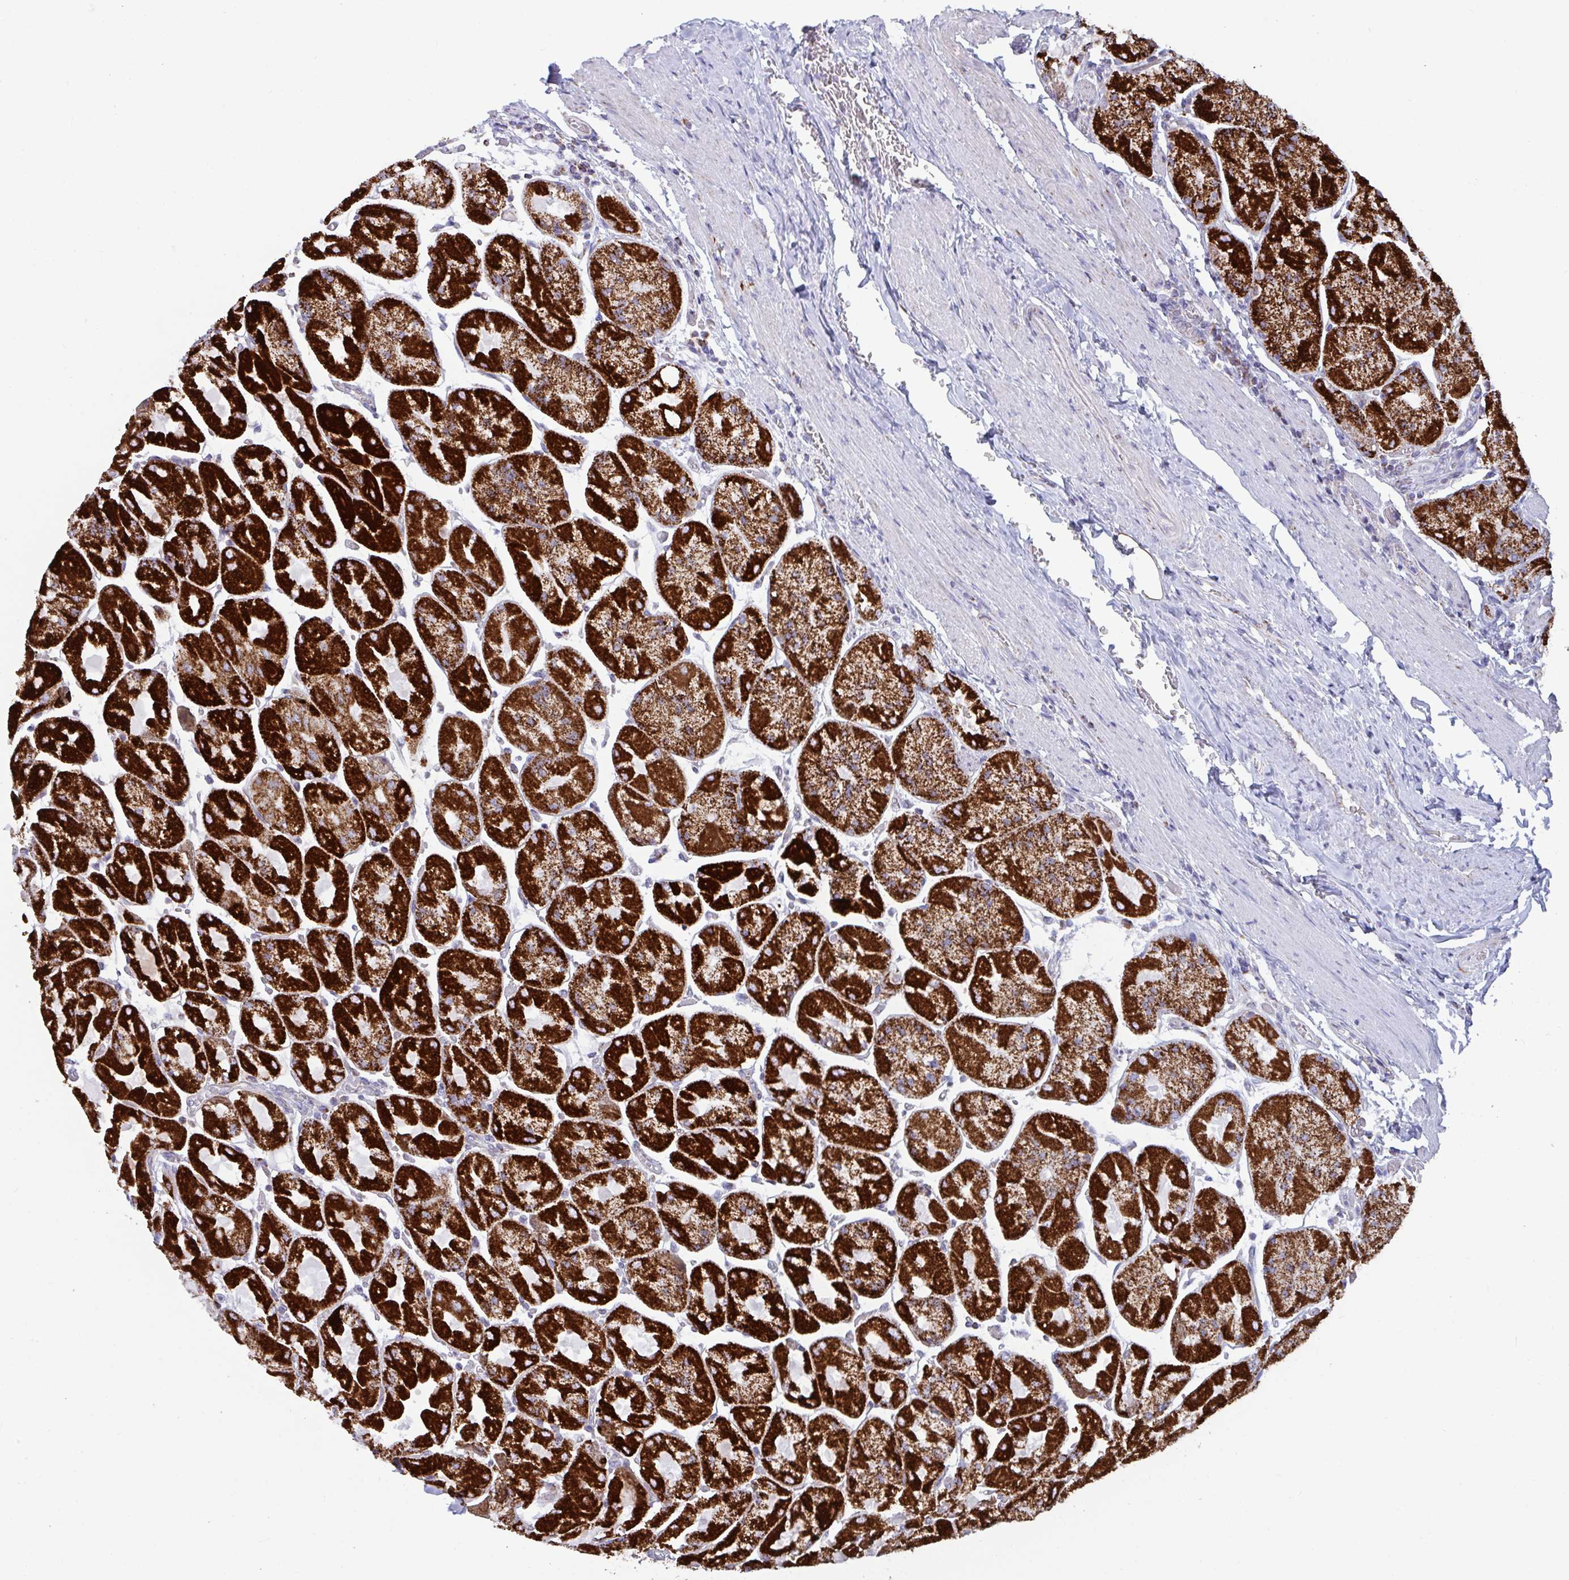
{"staining": {"intensity": "strong", "quantity": ">75%", "location": "cytoplasmic/membranous"}, "tissue": "stomach", "cell_type": "Glandular cells", "image_type": "normal", "snomed": [{"axis": "morphology", "description": "Normal tissue, NOS"}, {"axis": "topography", "description": "Stomach"}], "caption": "About >75% of glandular cells in normal human stomach exhibit strong cytoplasmic/membranous protein positivity as visualized by brown immunohistochemical staining.", "gene": "BCAT2", "patient": {"sex": "female", "age": 61}}